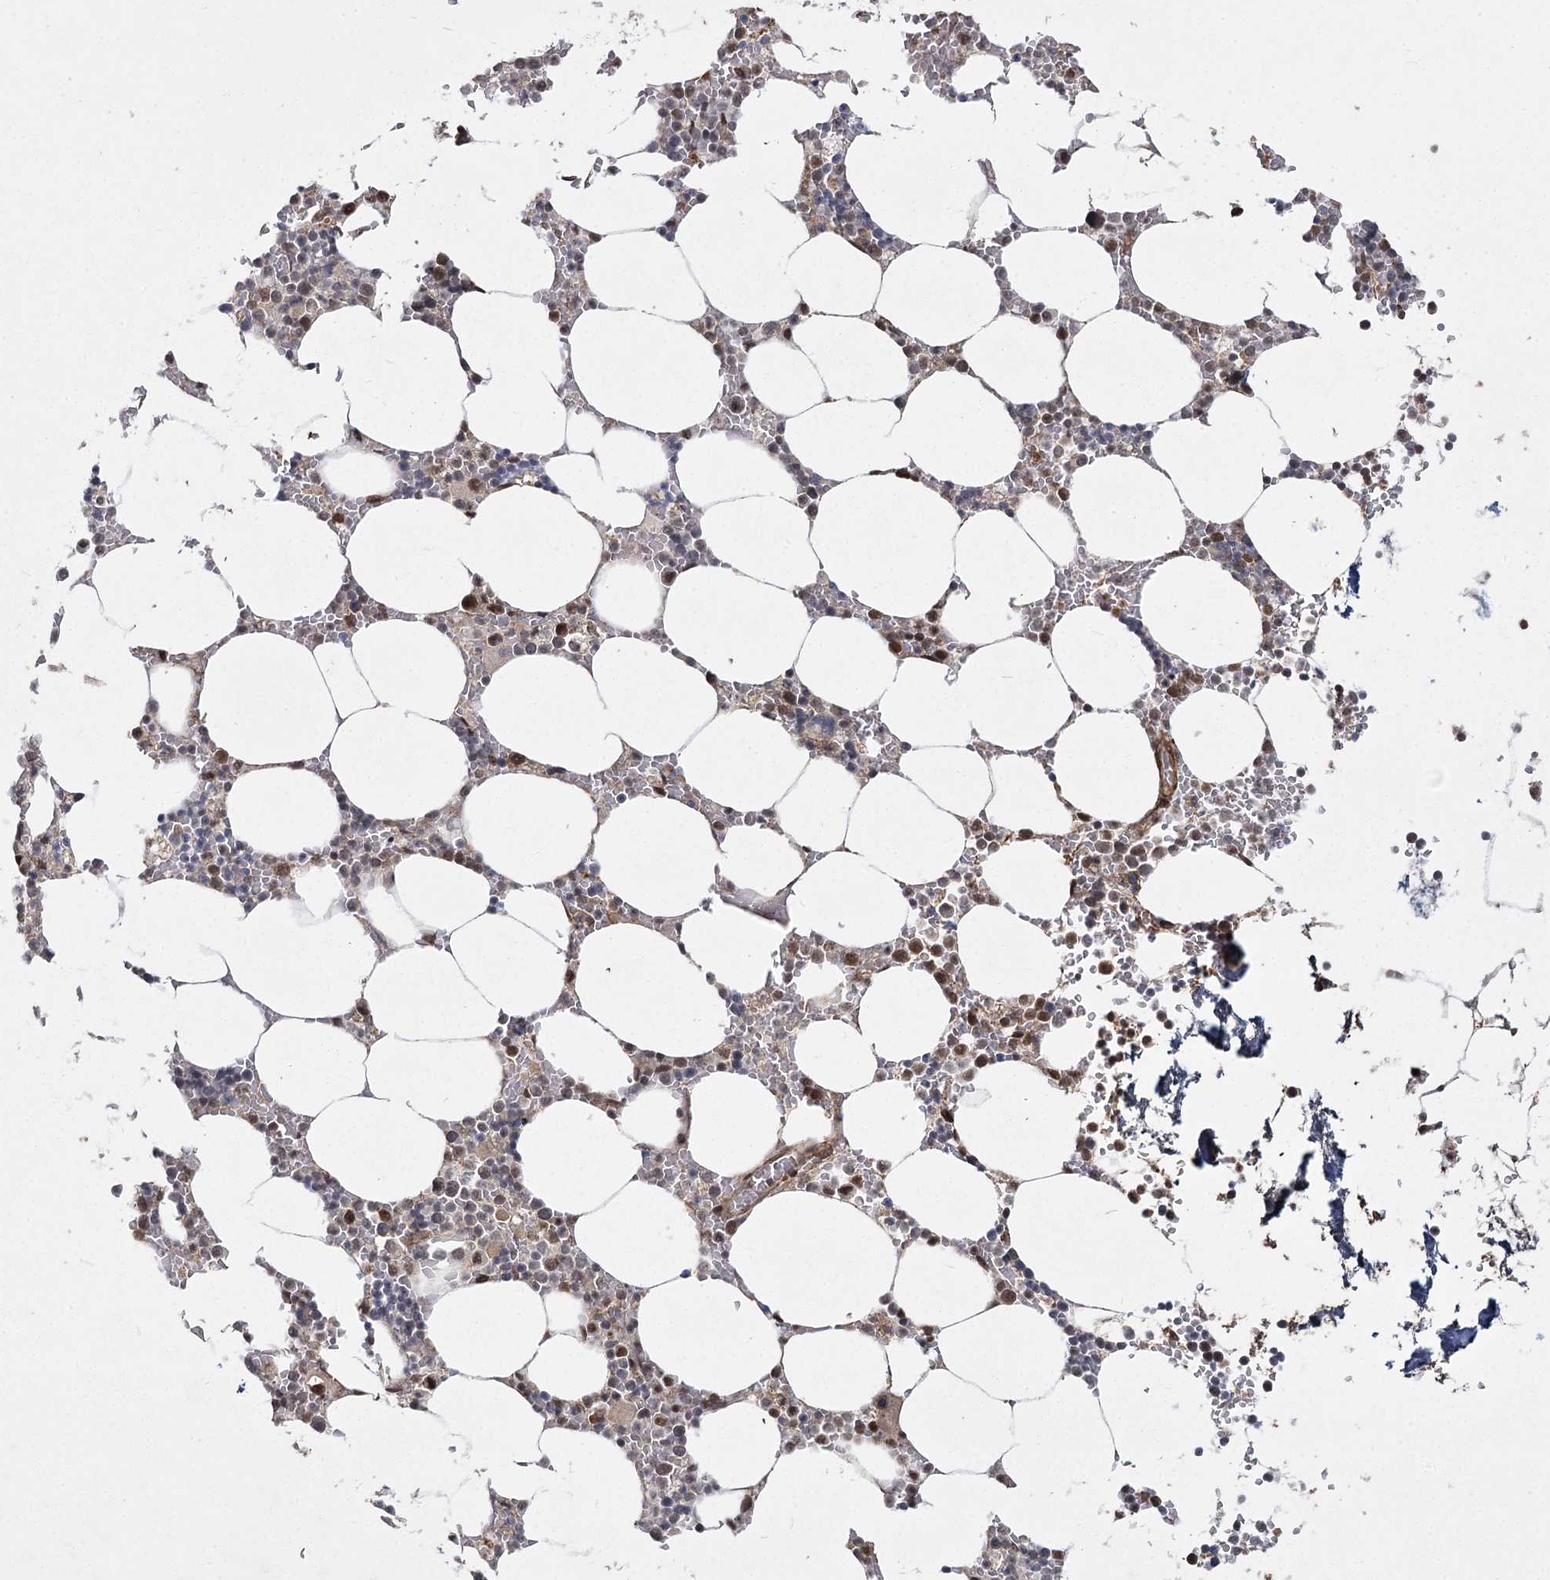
{"staining": {"intensity": "moderate", "quantity": "25%-75%", "location": "nuclear"}, "tissue": "bone marrow", "cell_type": "Hematopoietic cells", "image_type": "normal", "snomed": [{"axis": "morphology", "description": "Normal tissue, NOS"}, {"axis": "topography", "description": "Bone marrow"}], "caption": "A brown stain labels moderate nuclear staining of a protein in hematopoietic cells of normal human bone marrow.", "gene": "ZCCHC24", "patient": {"sex": "male", "age": 70}}